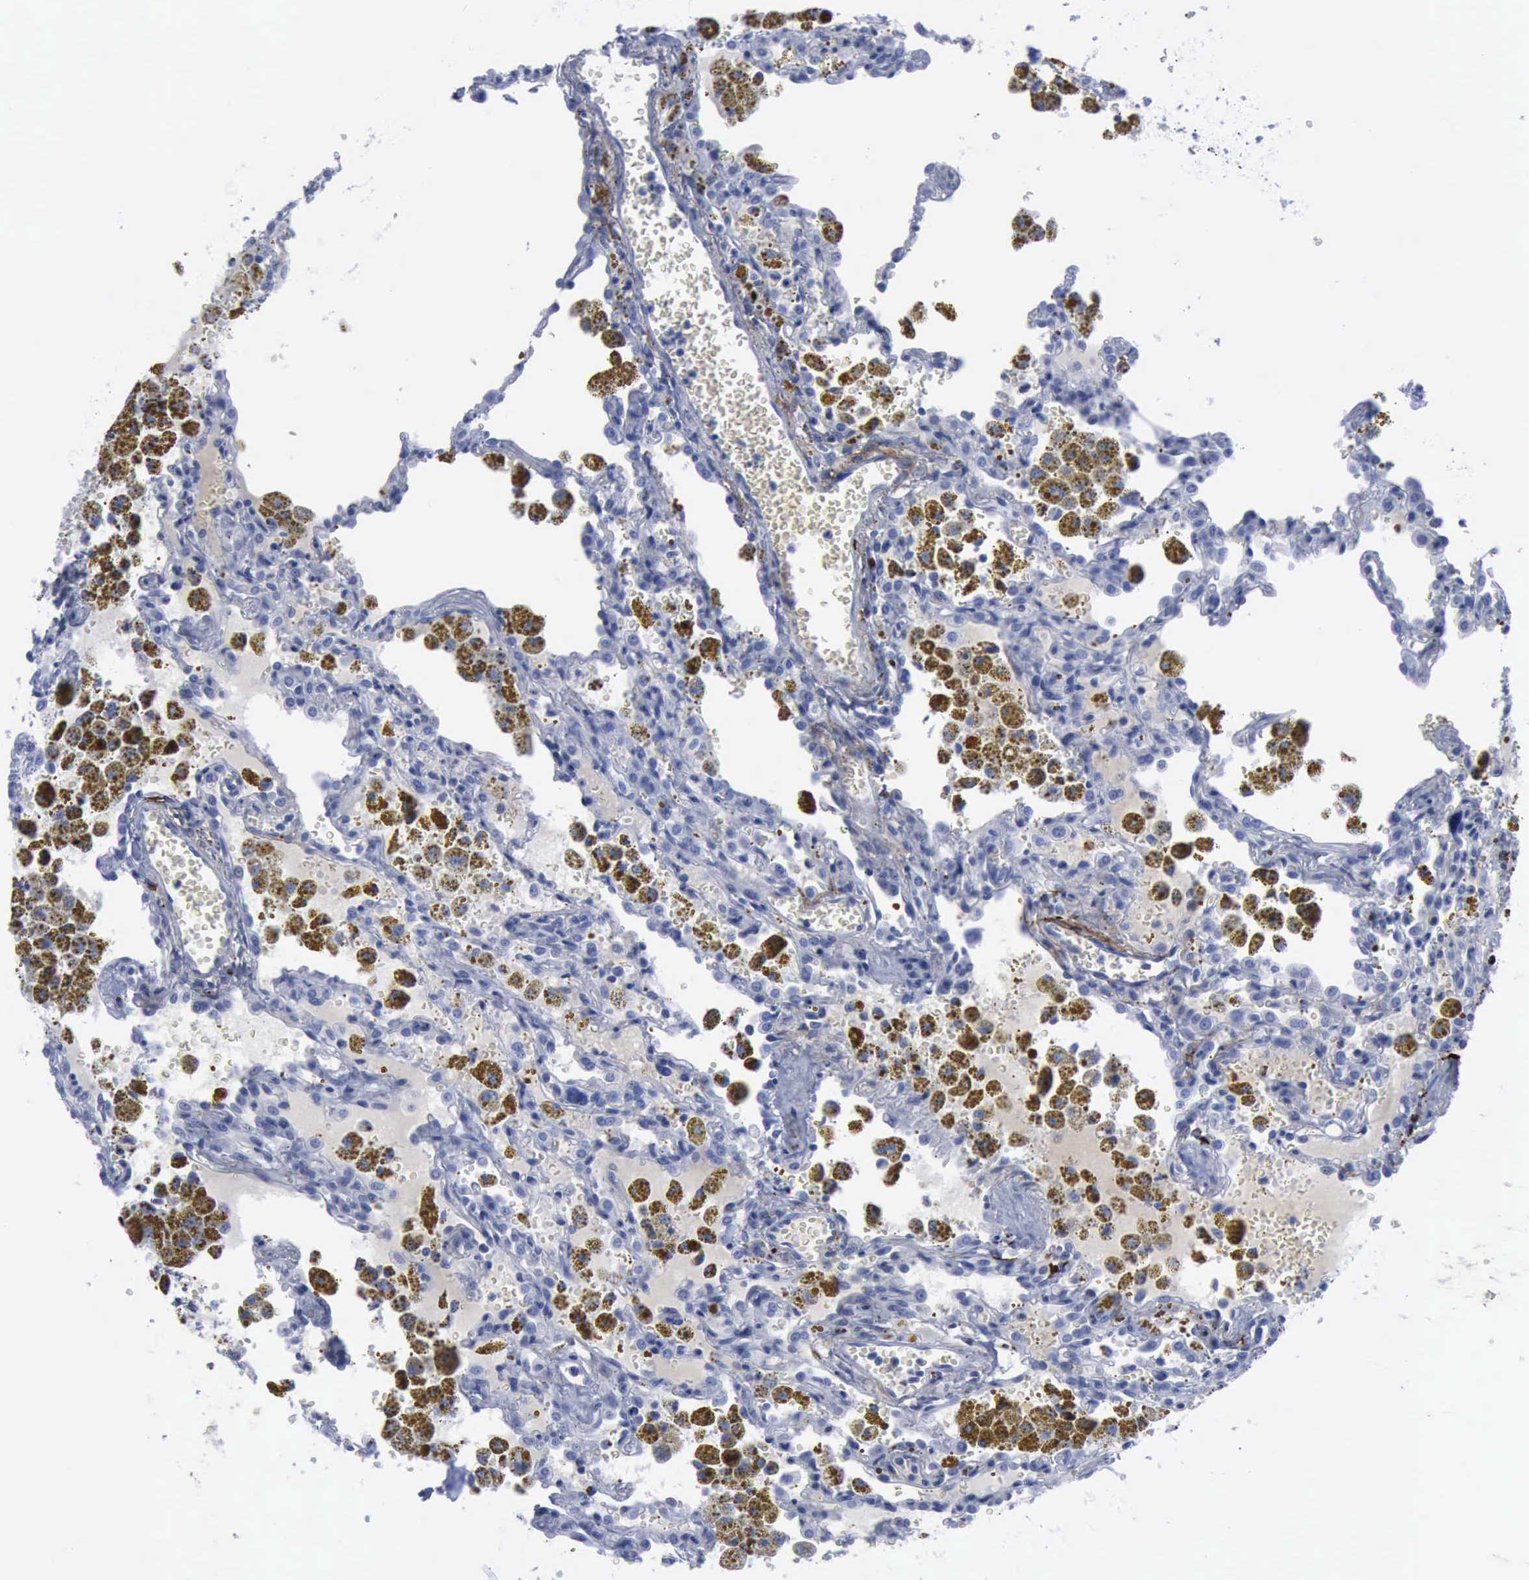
{"staining": {"intensity": "negative", "quantity": "none", "location": "none"}, "tissue": "carcinoid", "cell_type": "Tumor cells", "image_type": "cancer", "snomed": [{"axis": "morphology", "description": "Carcinoid, malignant, NOS"}, {"axis": "topography", "description": "Bronchus"}], "caption": "Carcinoid was stained to show a protein in brown. There is no significant expression in tumor cells.", "gene": "NGFR", "patient": {"sex": "male", "age": 55}}